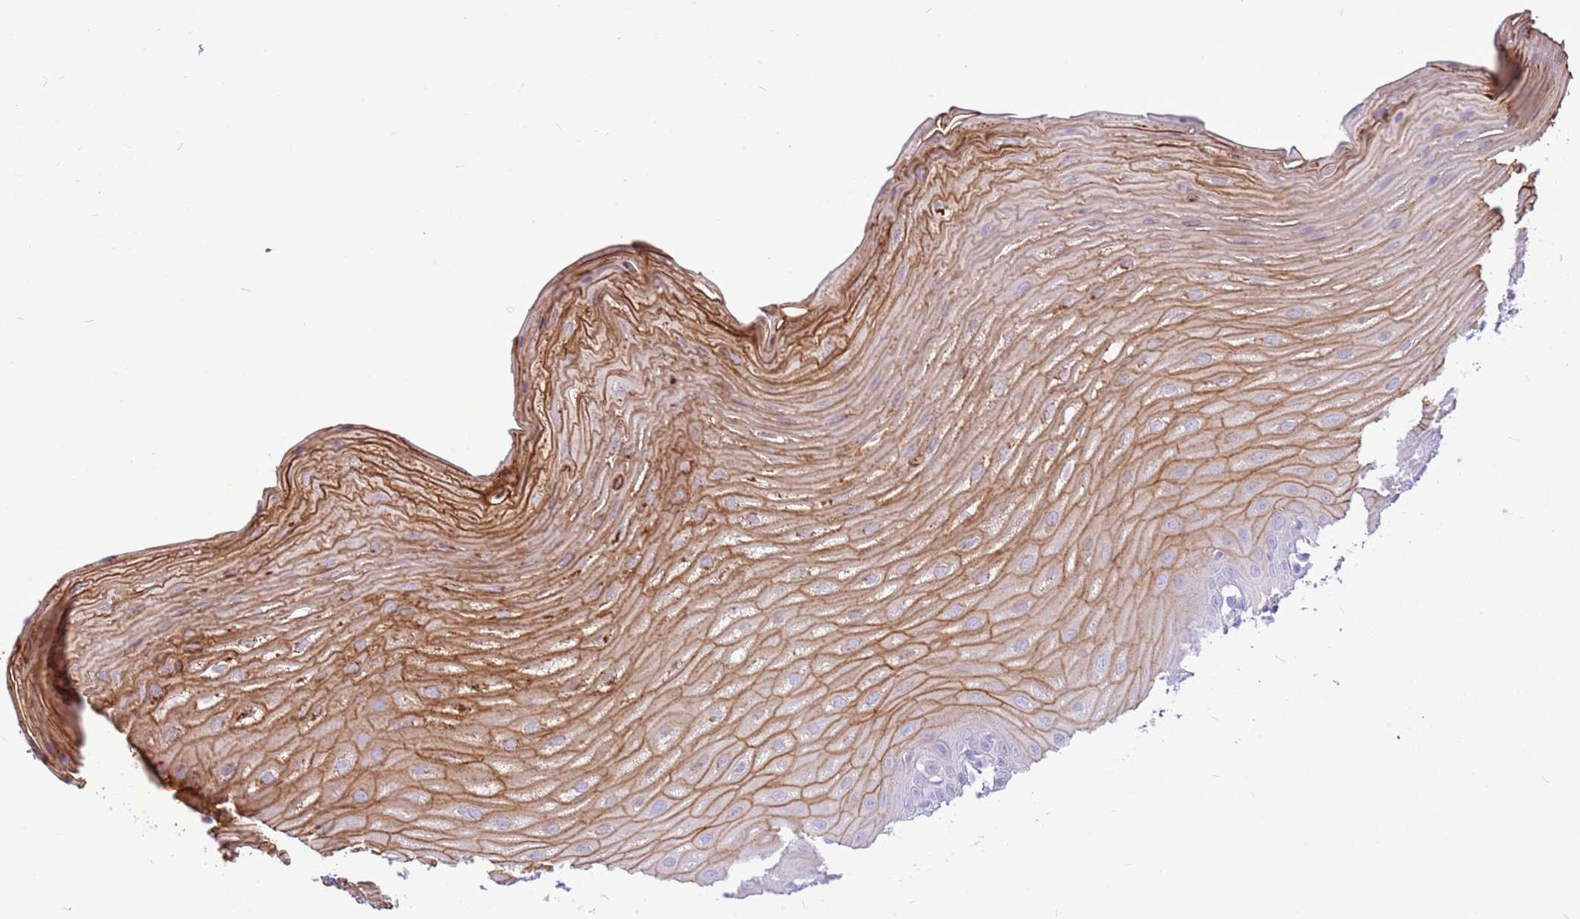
{"staining": {"intensity": "moderate", "quantity": "25%-75%", "location": "cytoplasmic/membranous"}, "tissue": "oral mucosa", "cell_type": "Squamous epithelial cells", "image_type": "normal", "snomed": [{"axis": "morphology", "description": "Normal tissue, NOS"}, {"axis": "topography", "description": "Oral tissue"}], "caption": "Immunohistochemical staining of unremarkable human oral mucosa exhibits medium levels of moderate cytoplasmic/membranous positivity in about 25%-75% of squamous epithelial cells.", "gene": "CNFN", "patient": {"sex": "female", "age": 39}}